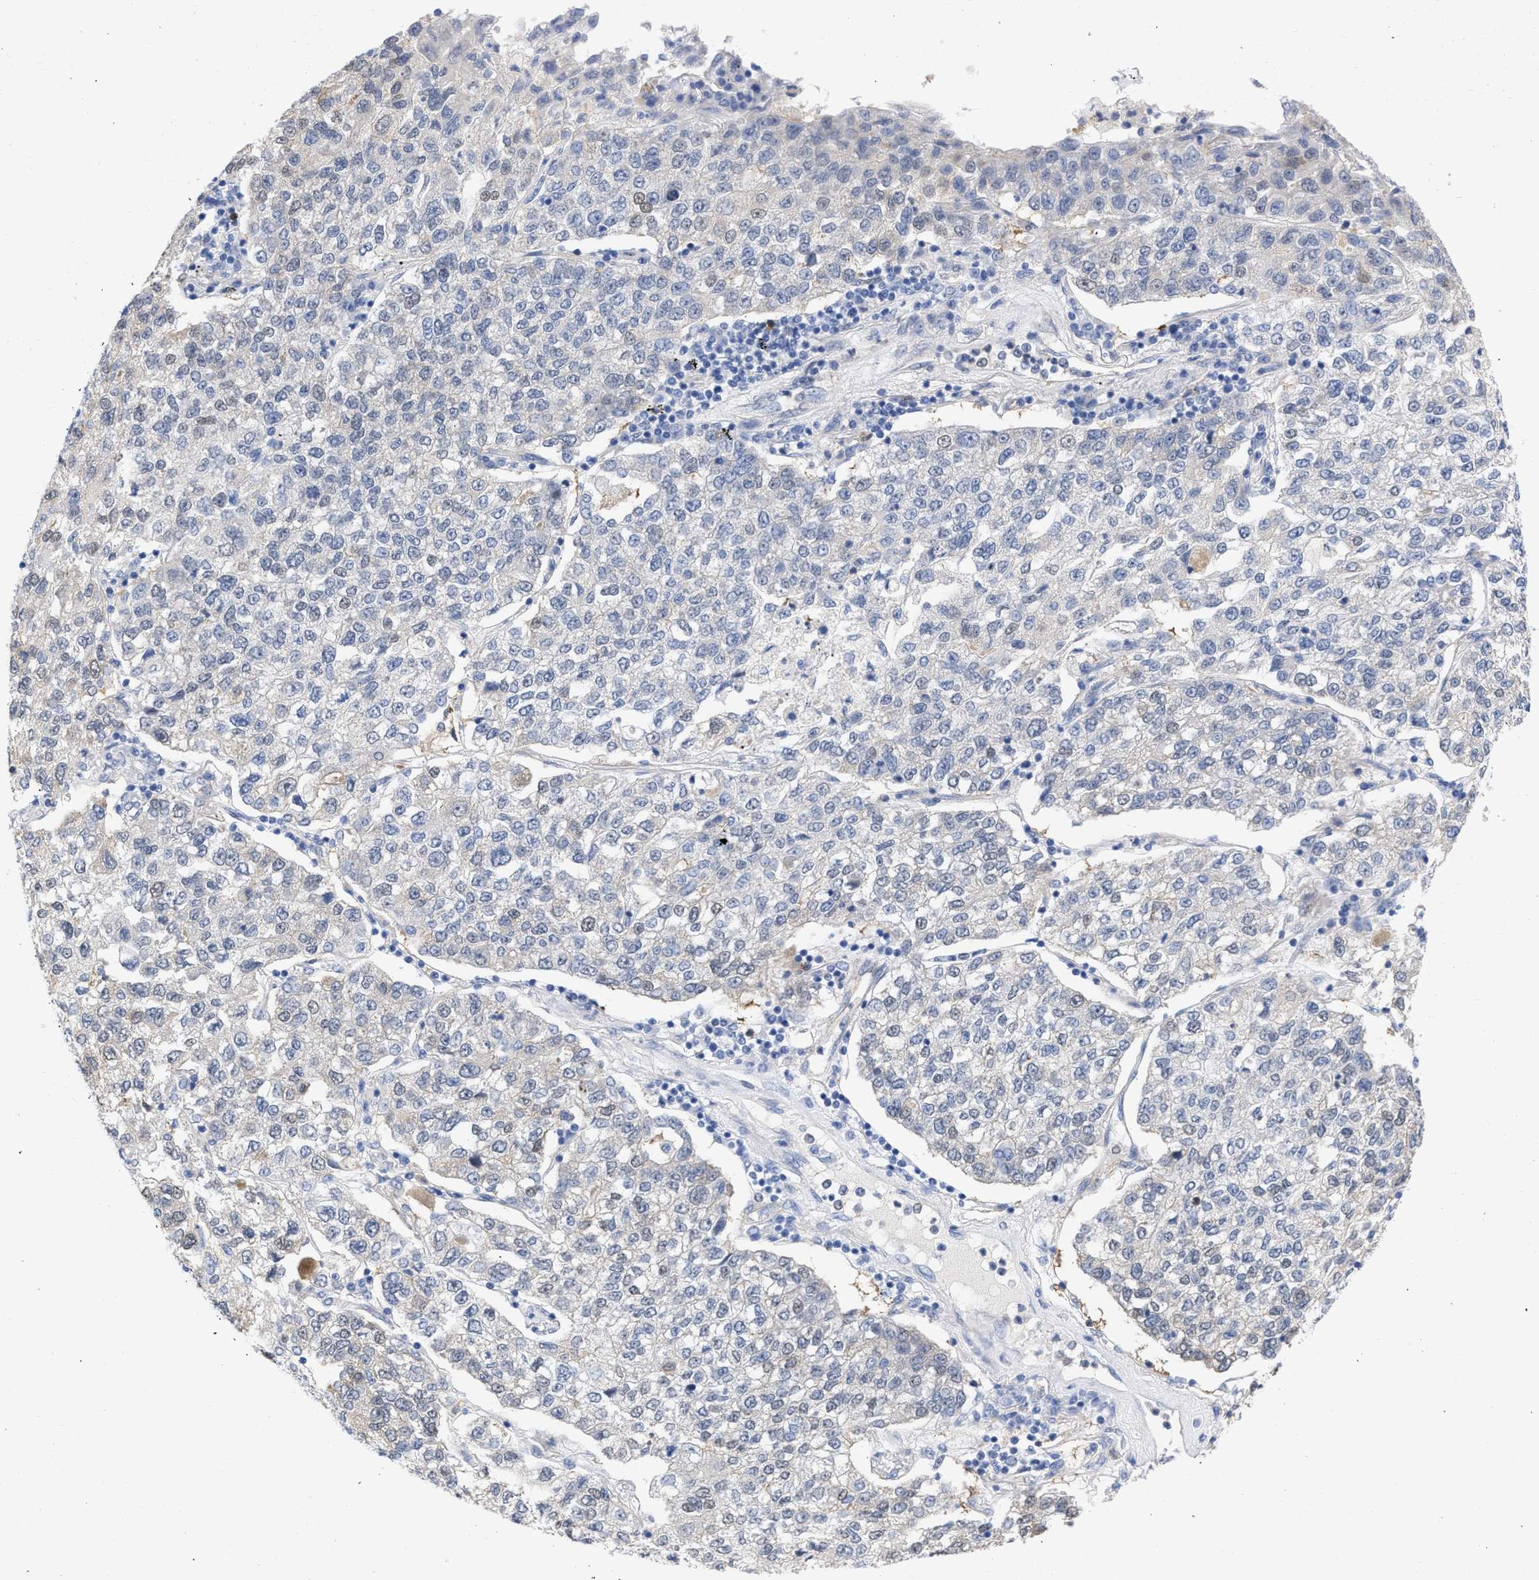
{"staining": {"intensity": "negative", "quantity": "none", "location": "none"}, "tissue": "lung cancer", "cell_type": "Tumor cells", "image_type": "cancer", "snomed": [{"axis": "morphology", "description": "Adenocarcinoma, NOS"}, {"axis": "topography", "description": "Lung"}], "caption": "Tumor cells show no significant staining in lung adenocarcinoma.", "gene": "THRA", "patient": {"sex": "male", "age": 49}}